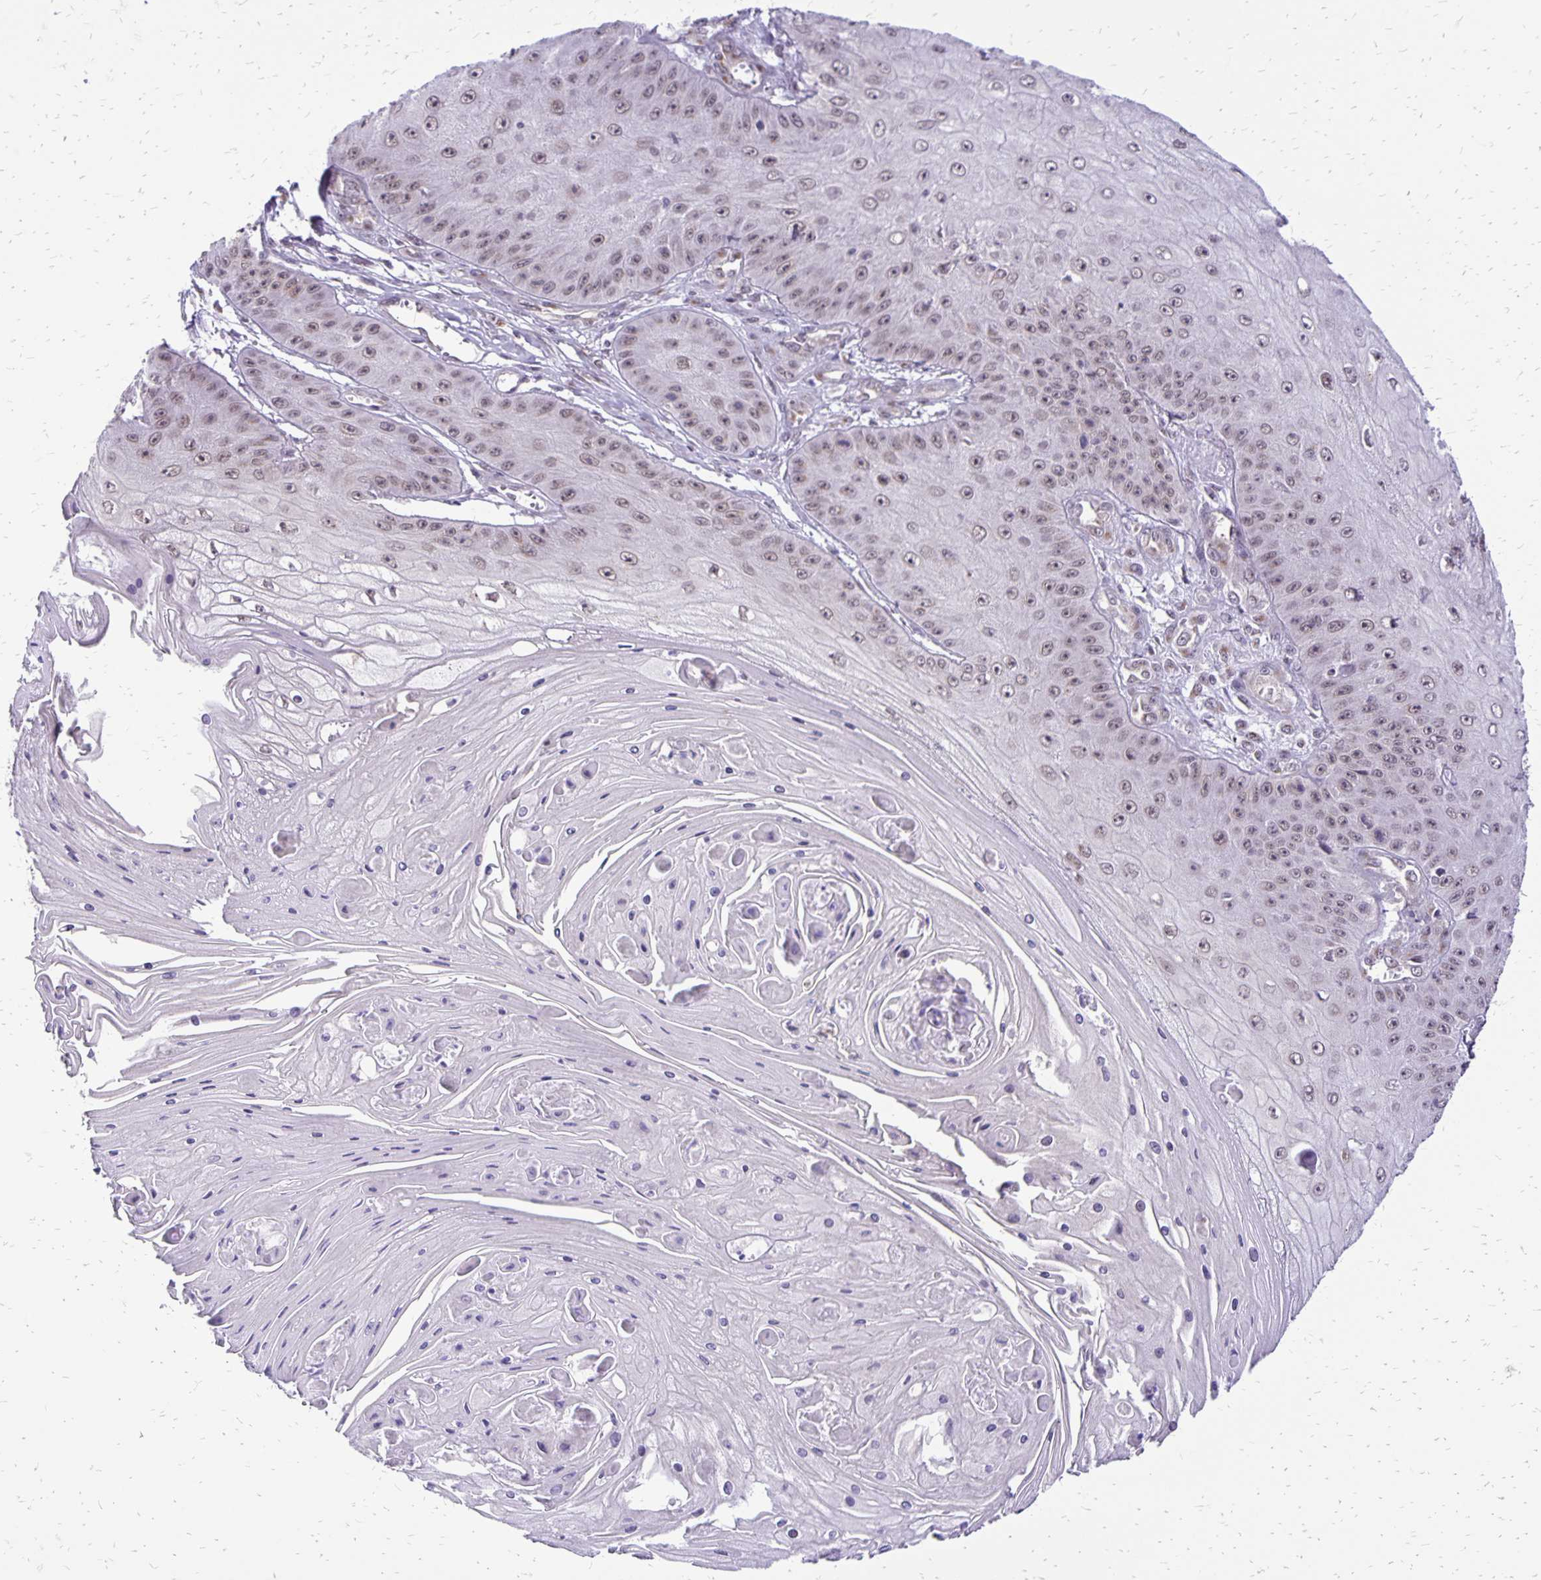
{"staining": {"intensity": "weak", "quantity": "<25%", "location": "nuclear"}, "tissue": "skin cancer", "cell_type": "Tumor cells", "image_type": "cancer", "snomed": [{"axis": "morphology", "description": "Squamous cell carcinoma, NOS"}, {"axis": "topography", "description": "Skin"}], "caption": "Human squamous cell carcinoma (skin) stained for a protein using immunohistochemistry shows no expression in tumor cells.", "gene": "GOLGA5", "patient": {"sex": "male", "age": 70}}